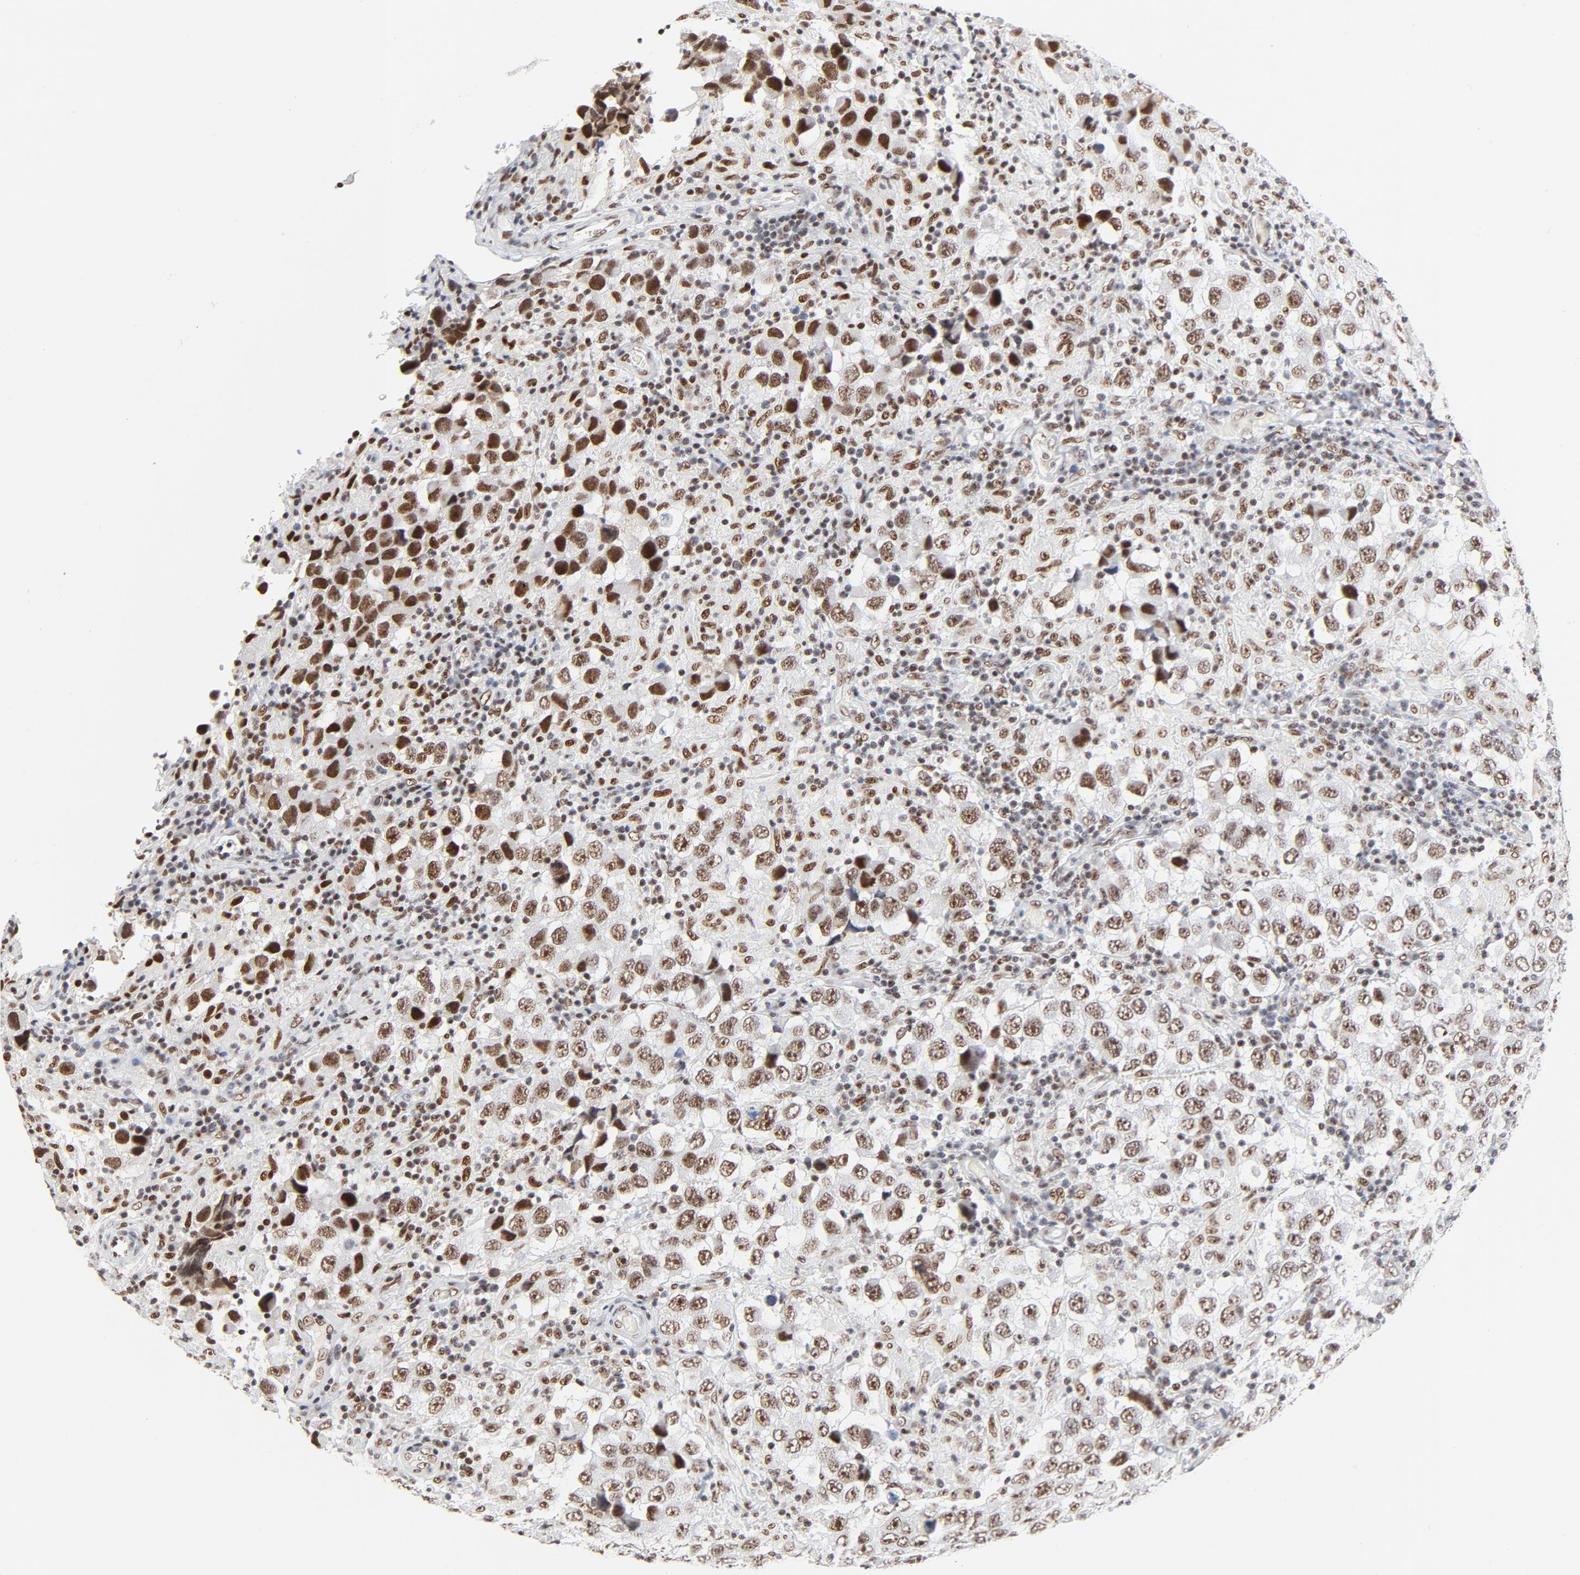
{"staining": {"intensity": "moderate", "quantity": ">75%", "location": "nuclear"}, "tissue": "testis cancer", "cell_type": "Tumor cells", "image_type": "cancer", "snomed": [{"axis": "morphology", "description": "Carcinoma, Embryonal, NOS"}, {"axis": "topography", "description": "Testis"}], "caption": "Protein expression analysis of testis embryonal carcinoma reveals moderate nuclear expression in about >75% of tumor cells.", "gene": "GTF2H1", "patient": {"sex": "male", "age": 21}}